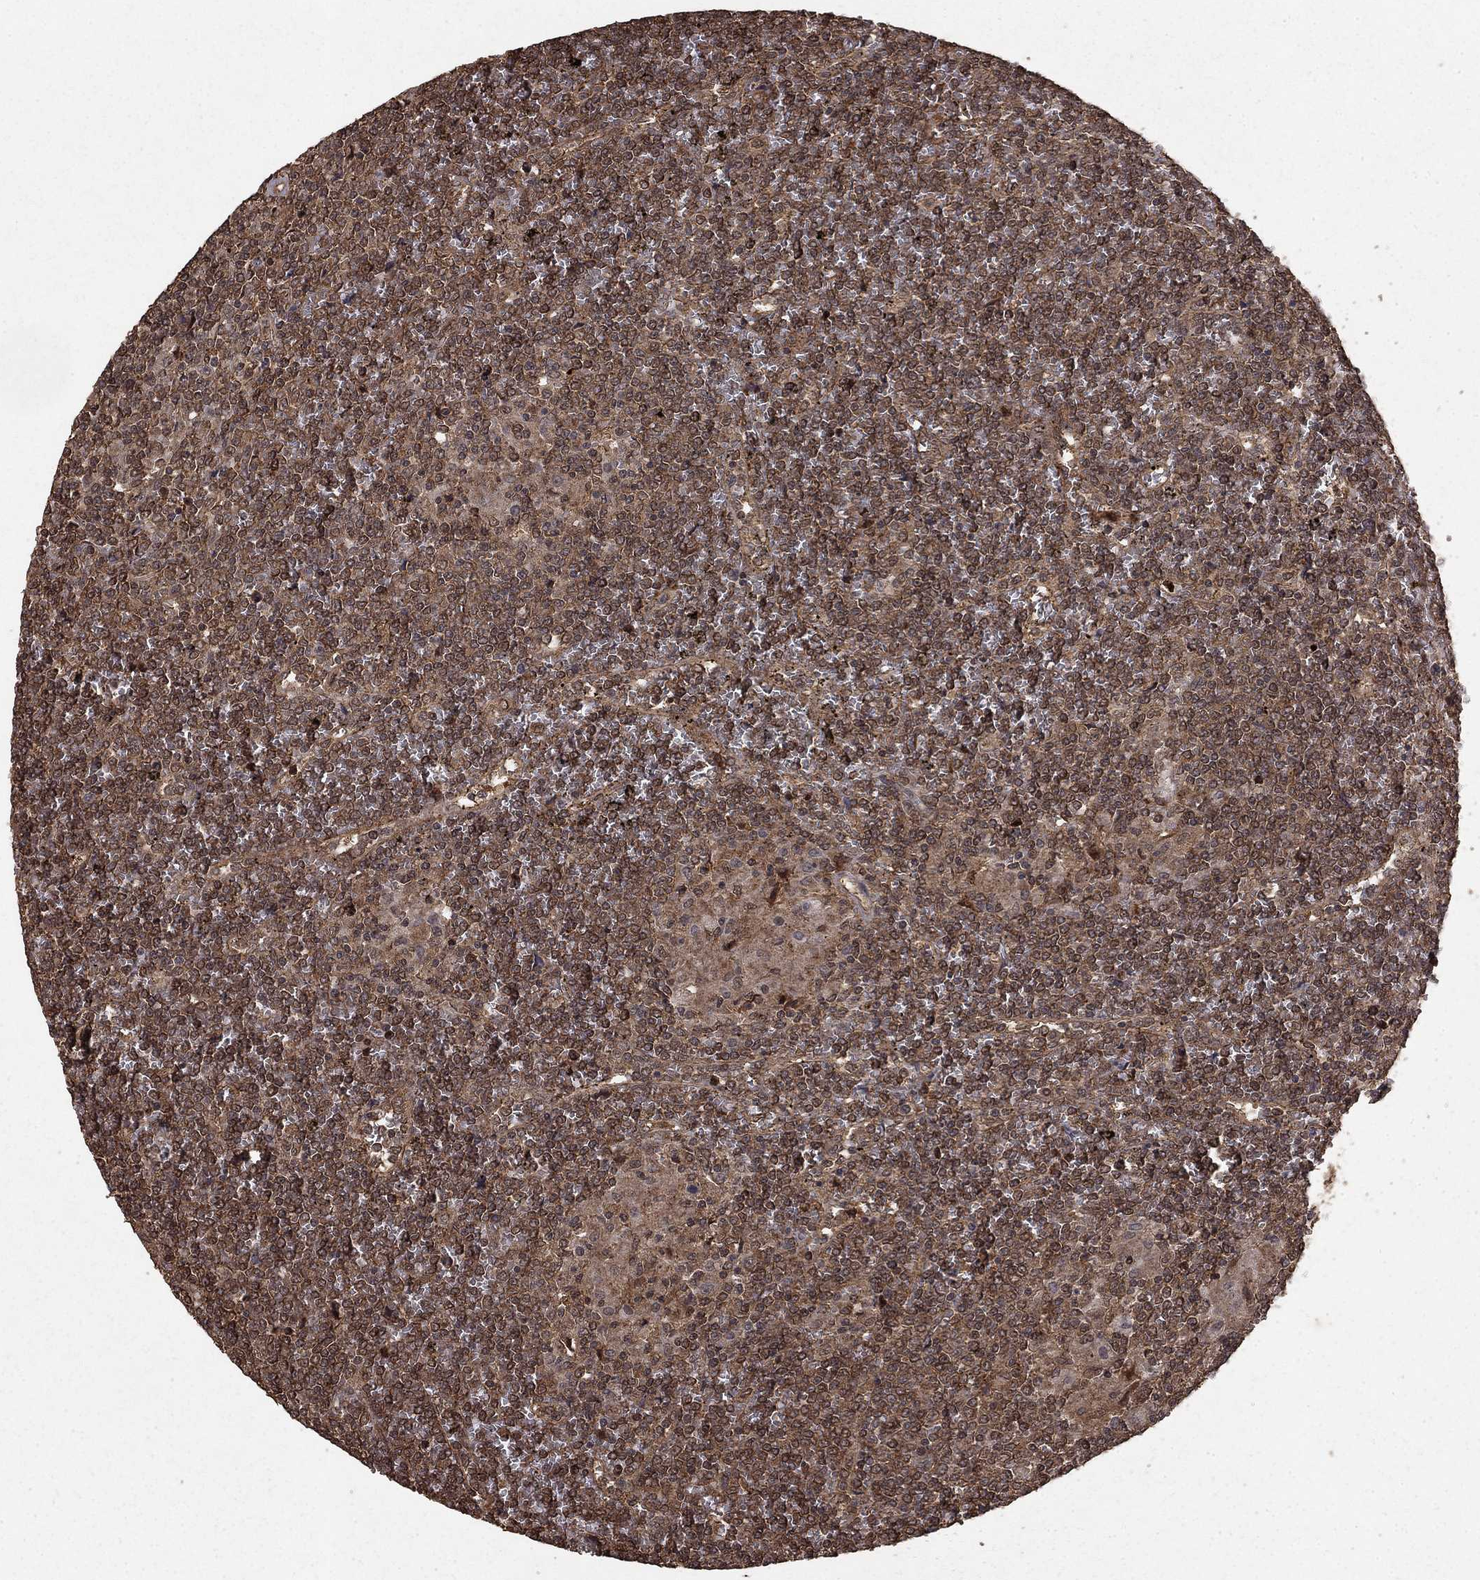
{"staining": {"intensity": "moderate", "quantity": ">75%", "location": "cytoplasmic/membranous"}, "tissue": "lymphoma", "cell_type": "Tumor cells", "image_type": "cancer", "snomed": [{"axis": "morphology", "description": "Malignant lymphoma, non-Hodgkin's type, Low grade"}, {"axis": "topography", "description": "Spleen"}], "caption": "A medium amount of moderate cytoplasmic/membranous positivity is seen in approximately >75% of tumor cells in malignant lymphoma, non-Hodgkin's type (low-grade) tissue.", "gene": "PRDM1", "patient": {"sex": "female", "age": 19}}